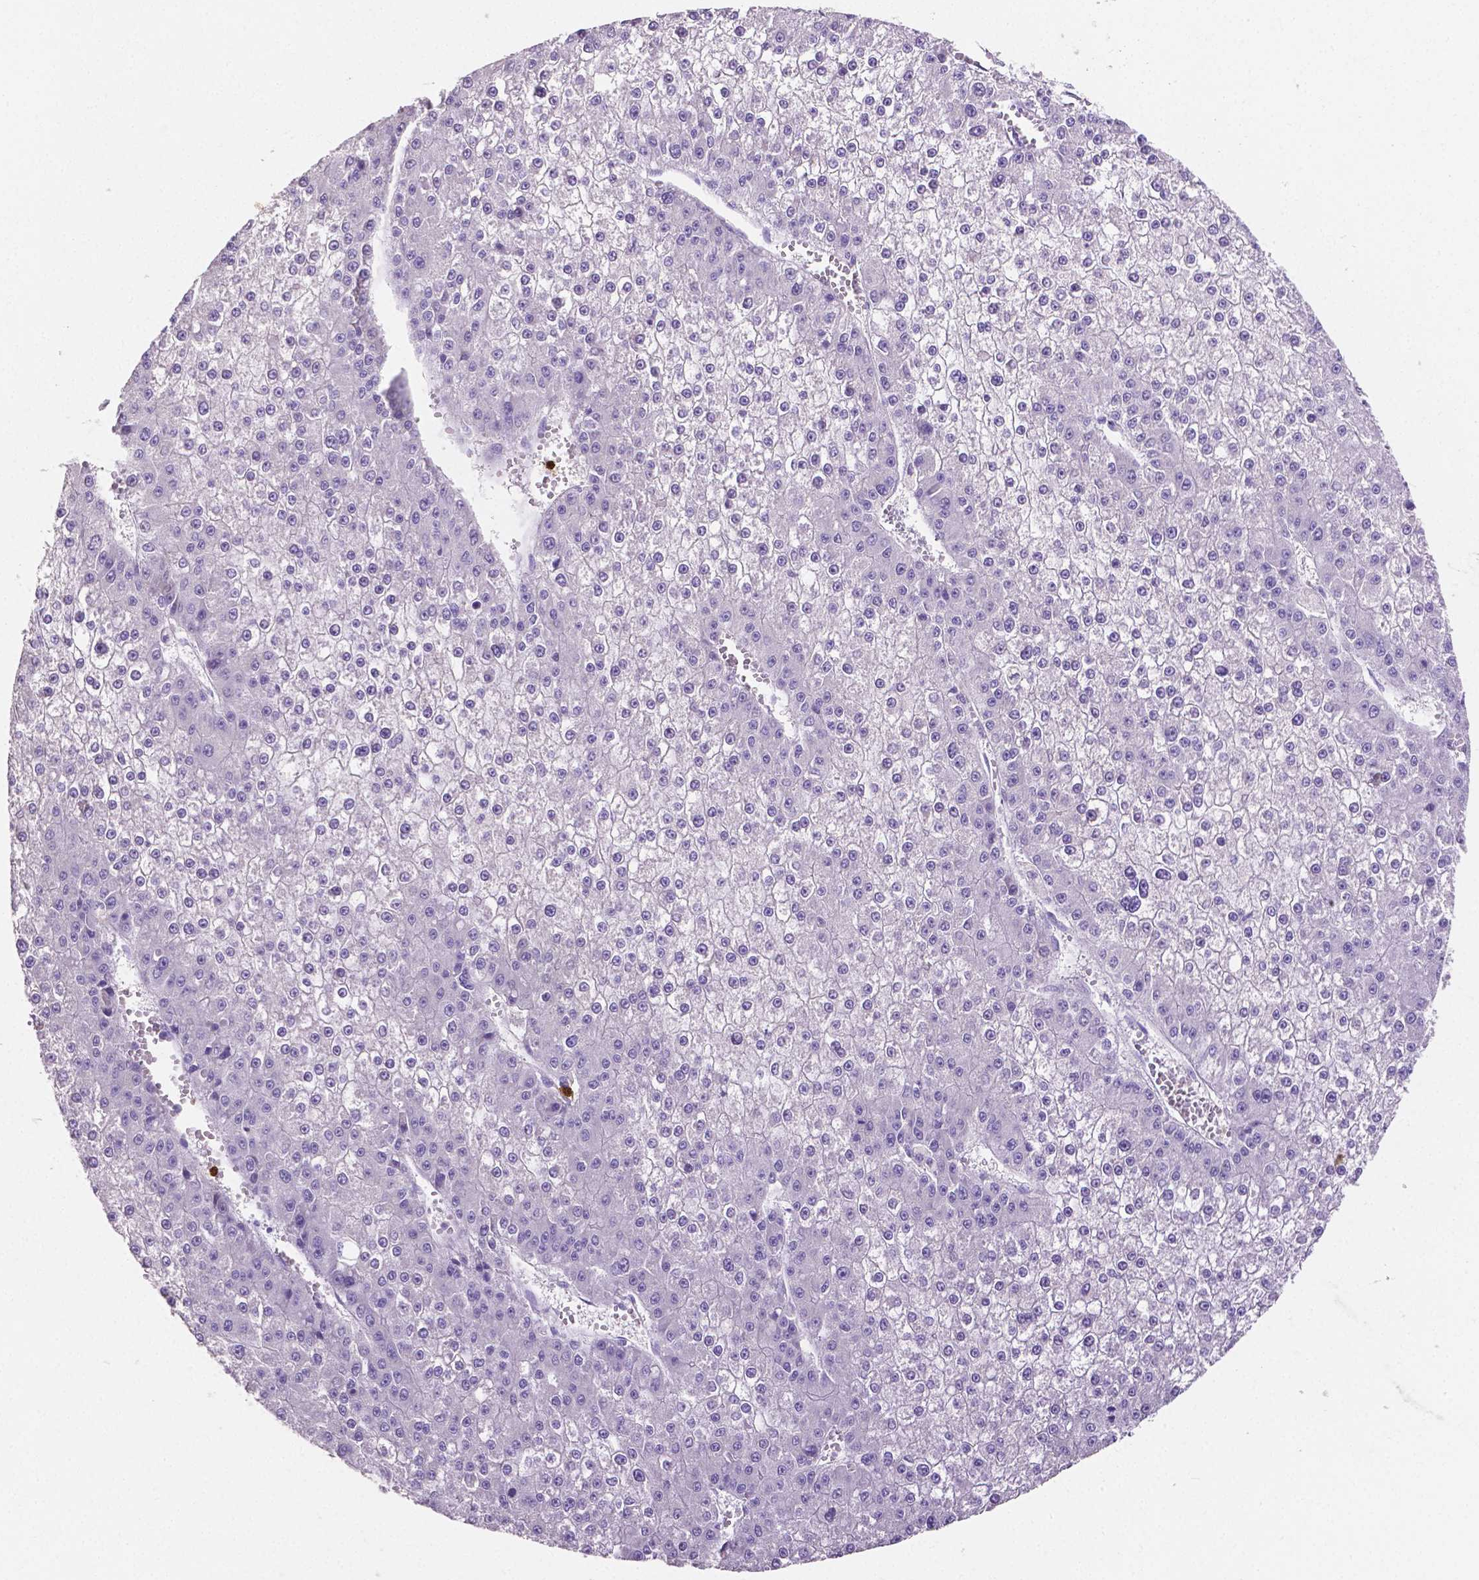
{"staining": {"intensity": "negative", "quantity": "none", "location": "none"}, "tissue": "liver cancer", "cell_type": "Tumor cells", "image_type": "cancer", "snomed": [{"axis": "morphology", "description": "Carcinoma, Hepatocellular, NOS"}, {"axis": "topography", "description": "Liver"}], "caption": "Immunohistochemical staining of human liver cancer (hepatocellular carcinoma) shows no significant expression in tumor cells.", "gene": "MMP9", "patient": {"sex": "female", "age": 73}}